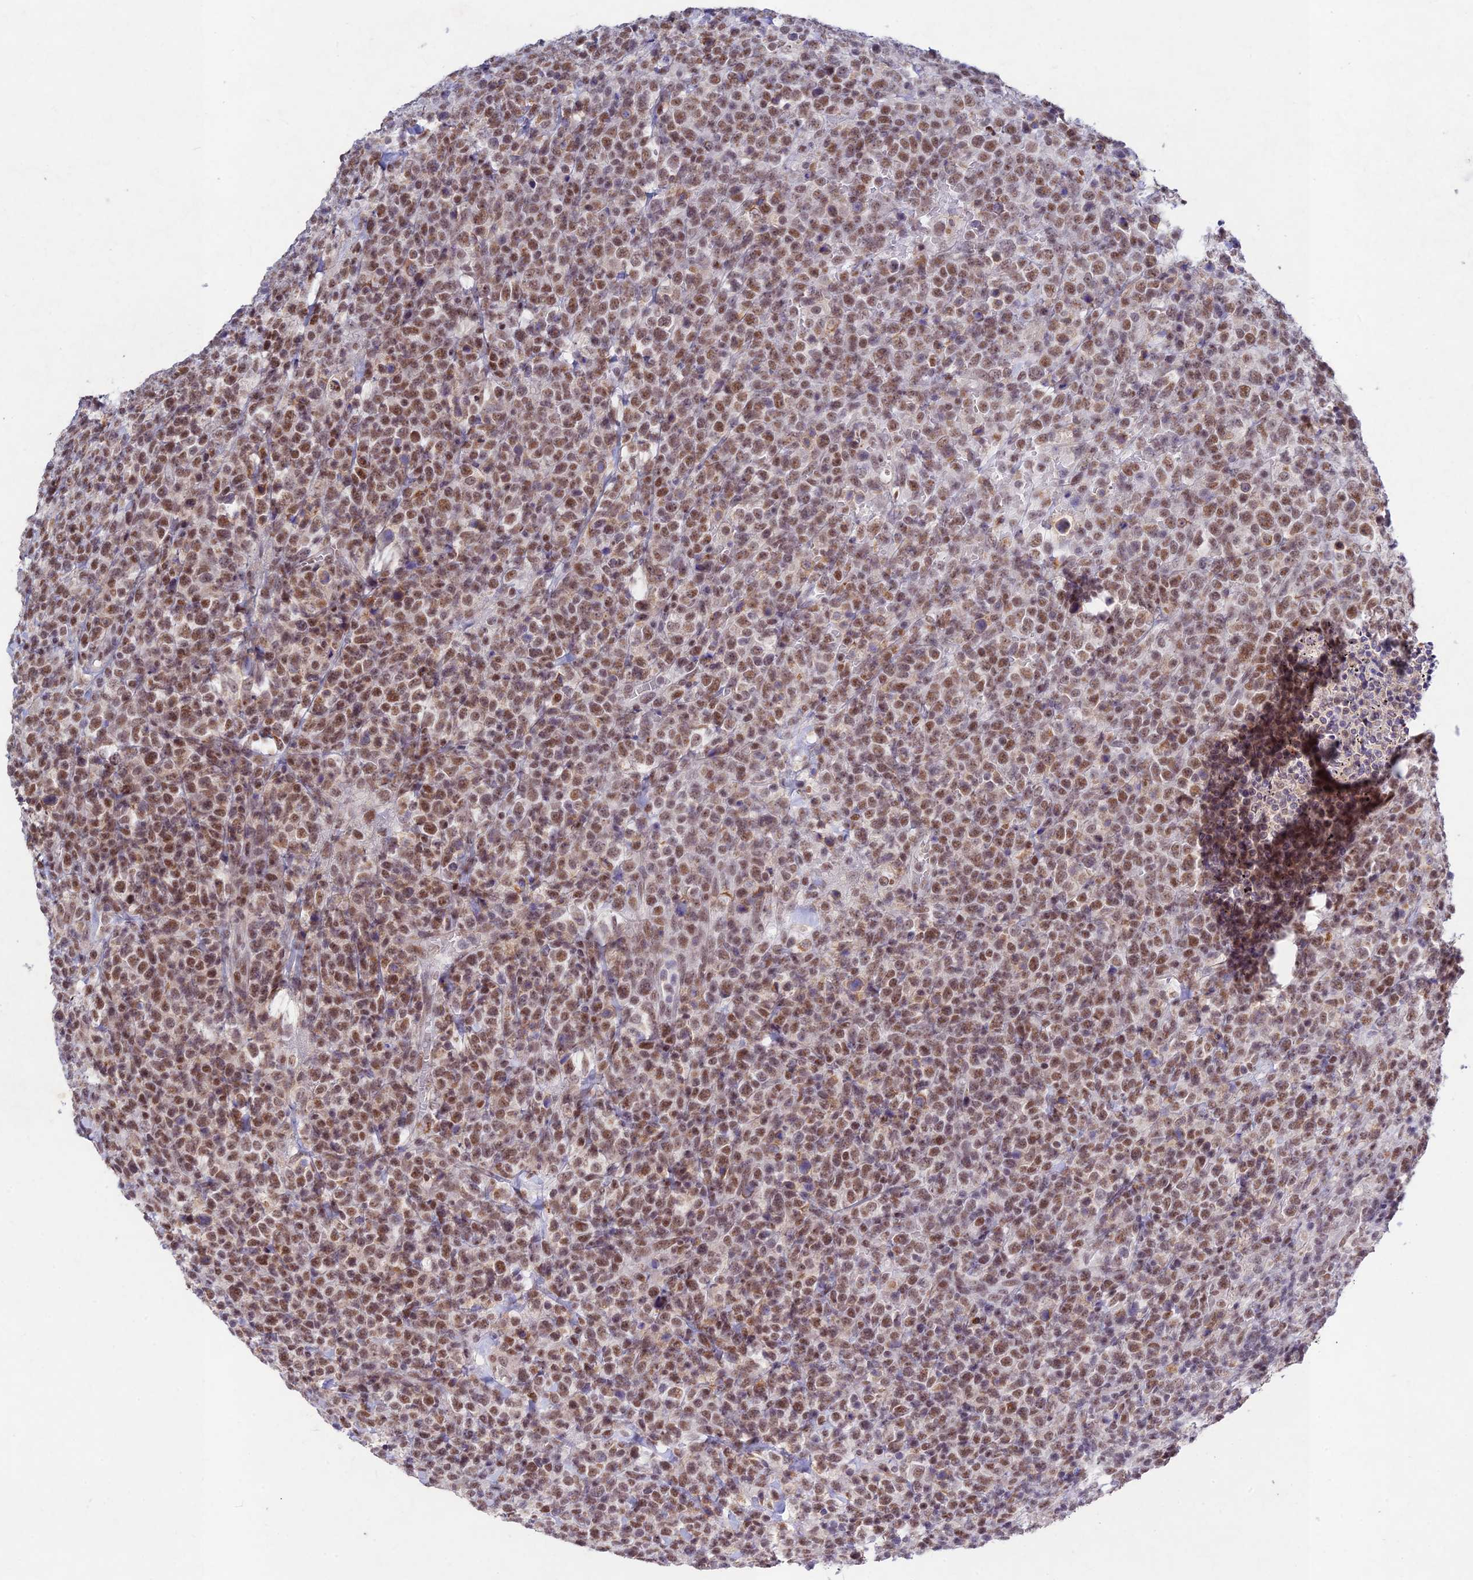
{"staining": {"intensity": "moderate", "quantity": ">75%", "location": "nuclear"}, "tissue": "lymphoma", "cell_type": "Tumor cells", "image_type": "cancer", "snomed": [{"axis": "morphology", "description": "Malignant lymphoma, non-Hodgkin's type, High grade"}, {"axis": "topography", "description": "Colon"}], "caption": "Protein analysis of malignant lymphoma, non-Hodgkin's type (high-grade) tissue shows moderate nuclear staining in about >75% of tumor cells.", "gene": "RAVER1", "patient": {"sex": "female", "age": 53}}